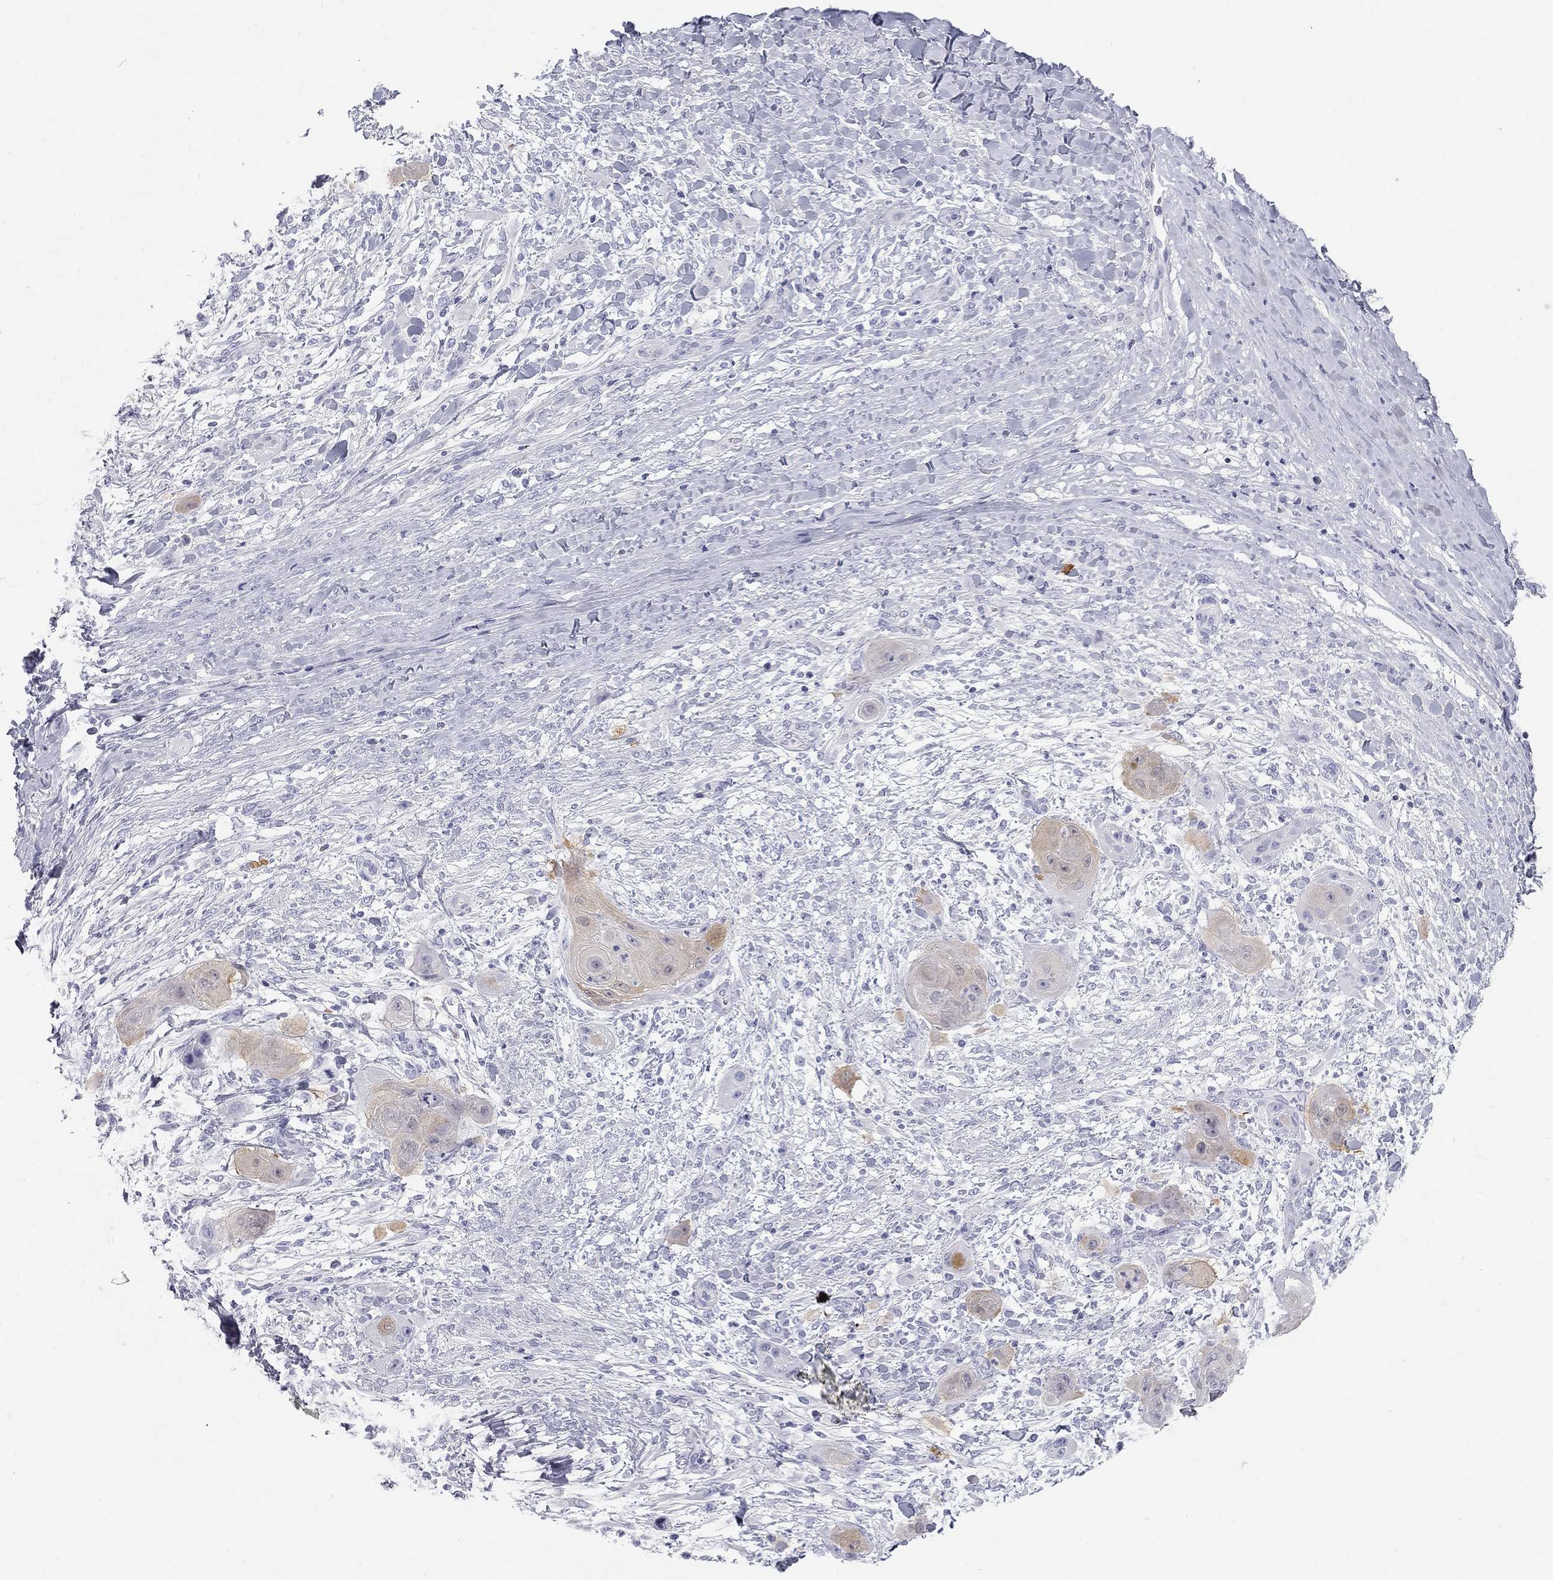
{"staining": {"intensity": "weak", "quantity": "<25%", "location": "cytoplasmic/membranous"}, "tissue": "skin cancer", "cell_type": "Tumor cells", "image_type": "cancer", "snomed": [{"axis": "morphology", "description": "Squamous cell carcinoma, NOS"}, {"axis": "topography", "description": "Skin"}], "caption": "A high-resolution histopathology image shows immunohistochemistry staining of skin squamous cell carcinoma, which shows no significant positivity in tumor cells.", "gene": "SULT2B1", "patient": {"sex": "male", "age": 62}}